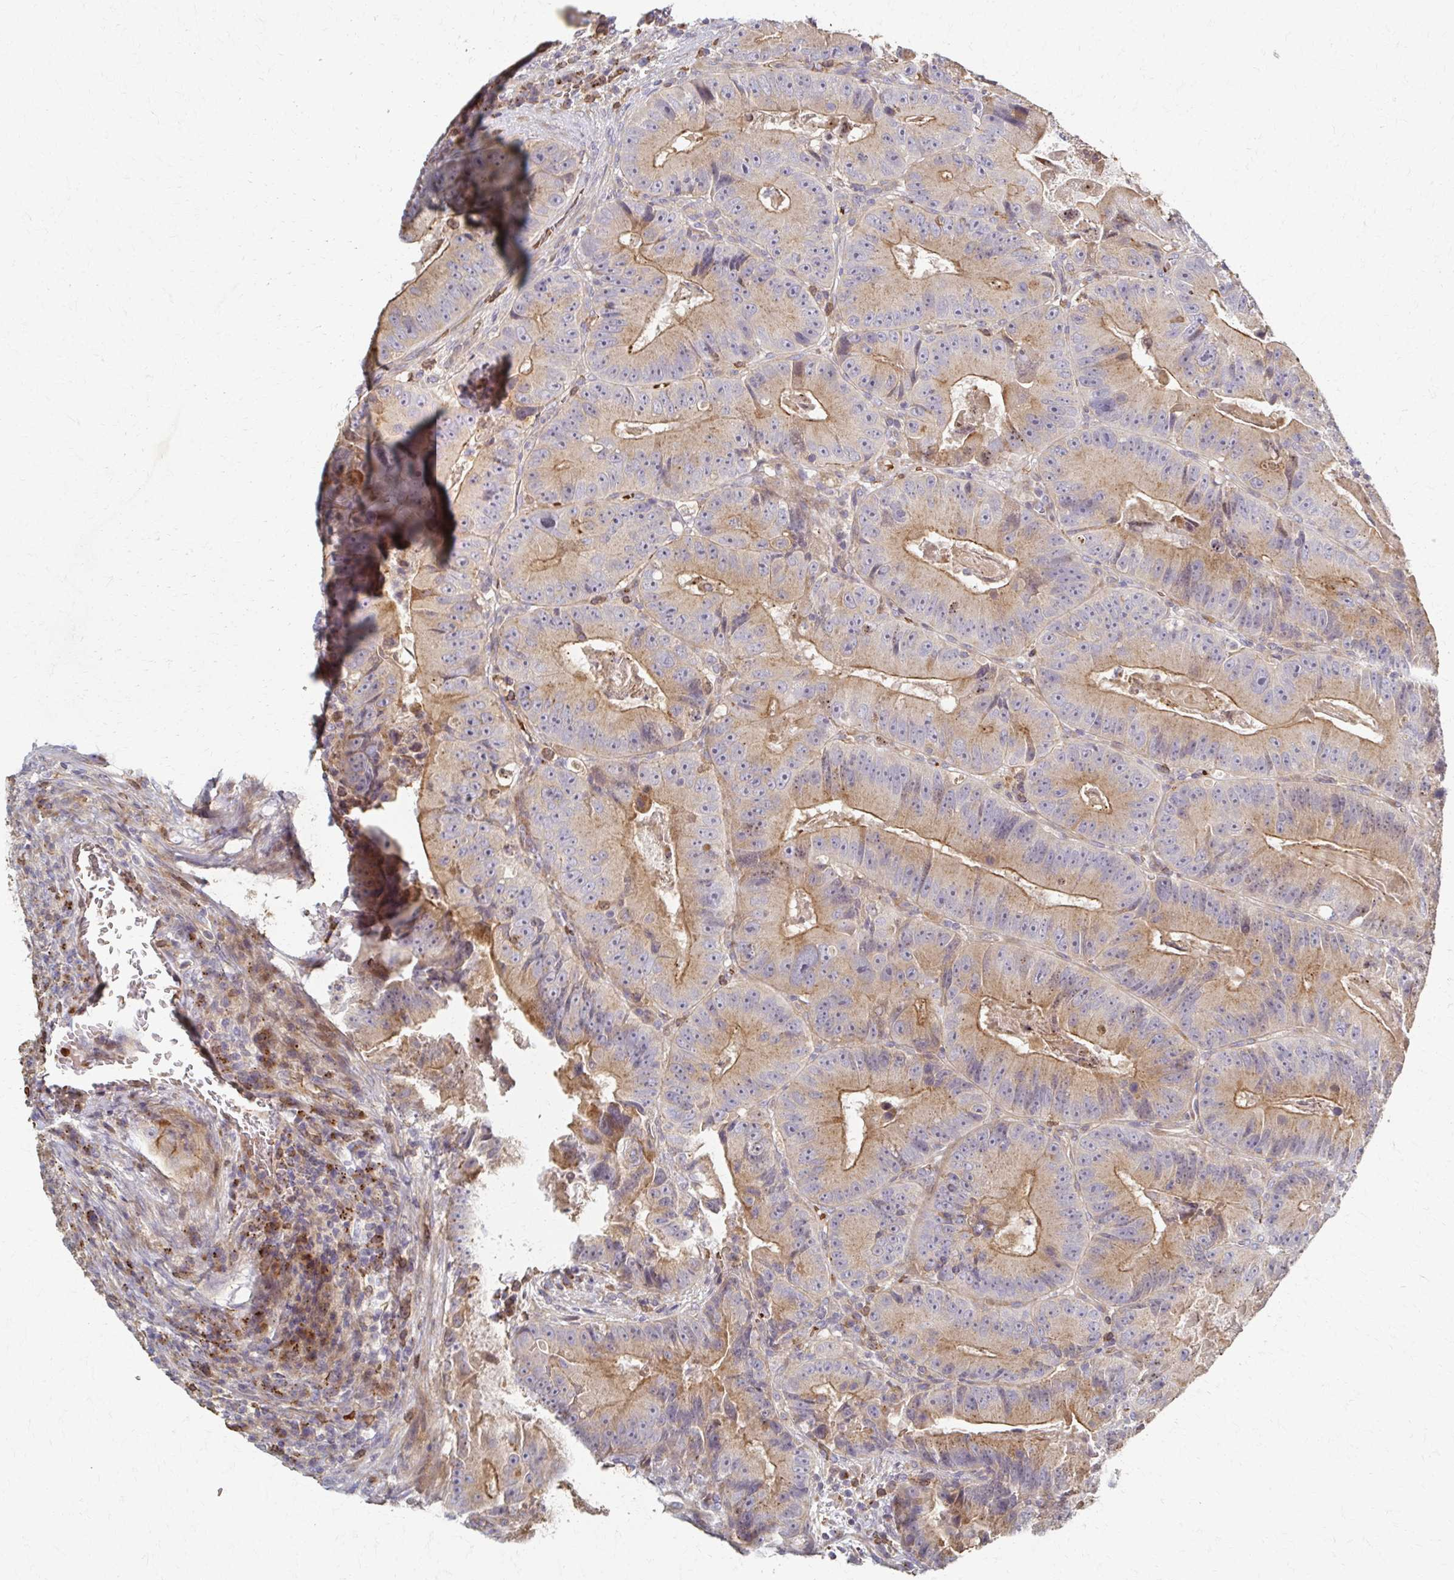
{"staining": {"intensity": "moderate", "quantity": "25%-75%", "location": "cytoplasmic/membranous"}, "tissue": "colorectal cancer", "cell_type": "Tumor cells", "image_type": "cancer", "snomed": [{"axis": "morphology", "description": "Adenocarcinoma, NOS"}, {"axis": "topography", "description": "Colon"}], "caption": "Tumor cells show medium levels of moderate cytoplasmic/membranous expression in about 25%-75% of cells in colorectal cancer (adenocarcinoma).", "gene": "SKA2", "patient": {"sex": "female", "age": 86}}